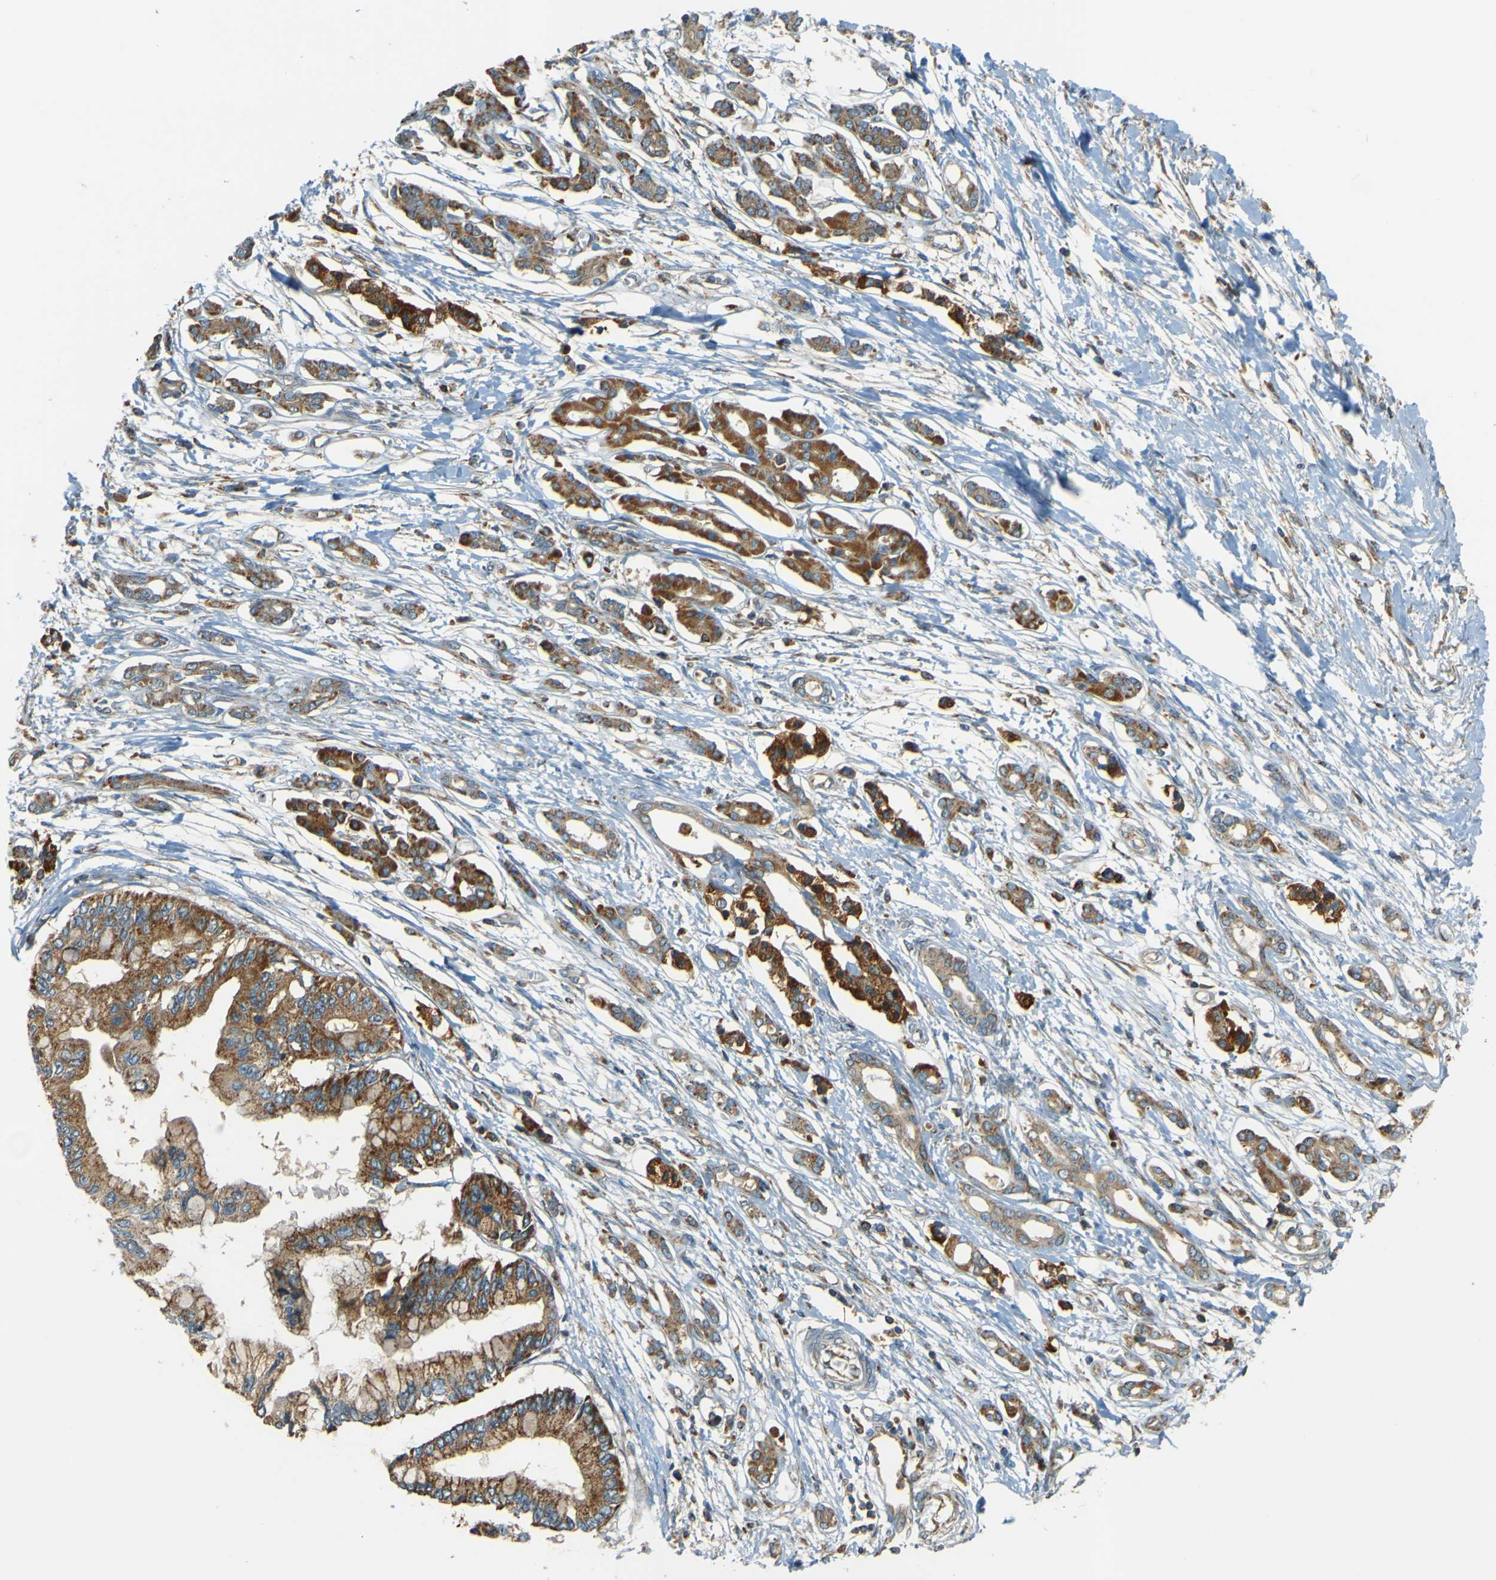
{"staining": {"intensity": "strong", "quantity": ">75%", "location": "cytoplasmic/membranous"}, "tissue": "pancreatic cancer", "cell_type": "Tumor cells", "image_type": "cancer", "snomed": [{"axis": "morphology", "description": "Adenocarcinoma, NOS"}, {"axis": "topography", "description": "Pancreas"}], "caption": "High-magnification brightfield microscopy of pancreatic adenocarcinoma stained with DAB (brown) and counterstained with hematoxylin (blue). tumor cells exhibit strong cytoplasmic/membranous staining is appreciated in about>75% of cells.", "gene": "DNAJC5", "patient": {"sex": "male", "age": 56}}